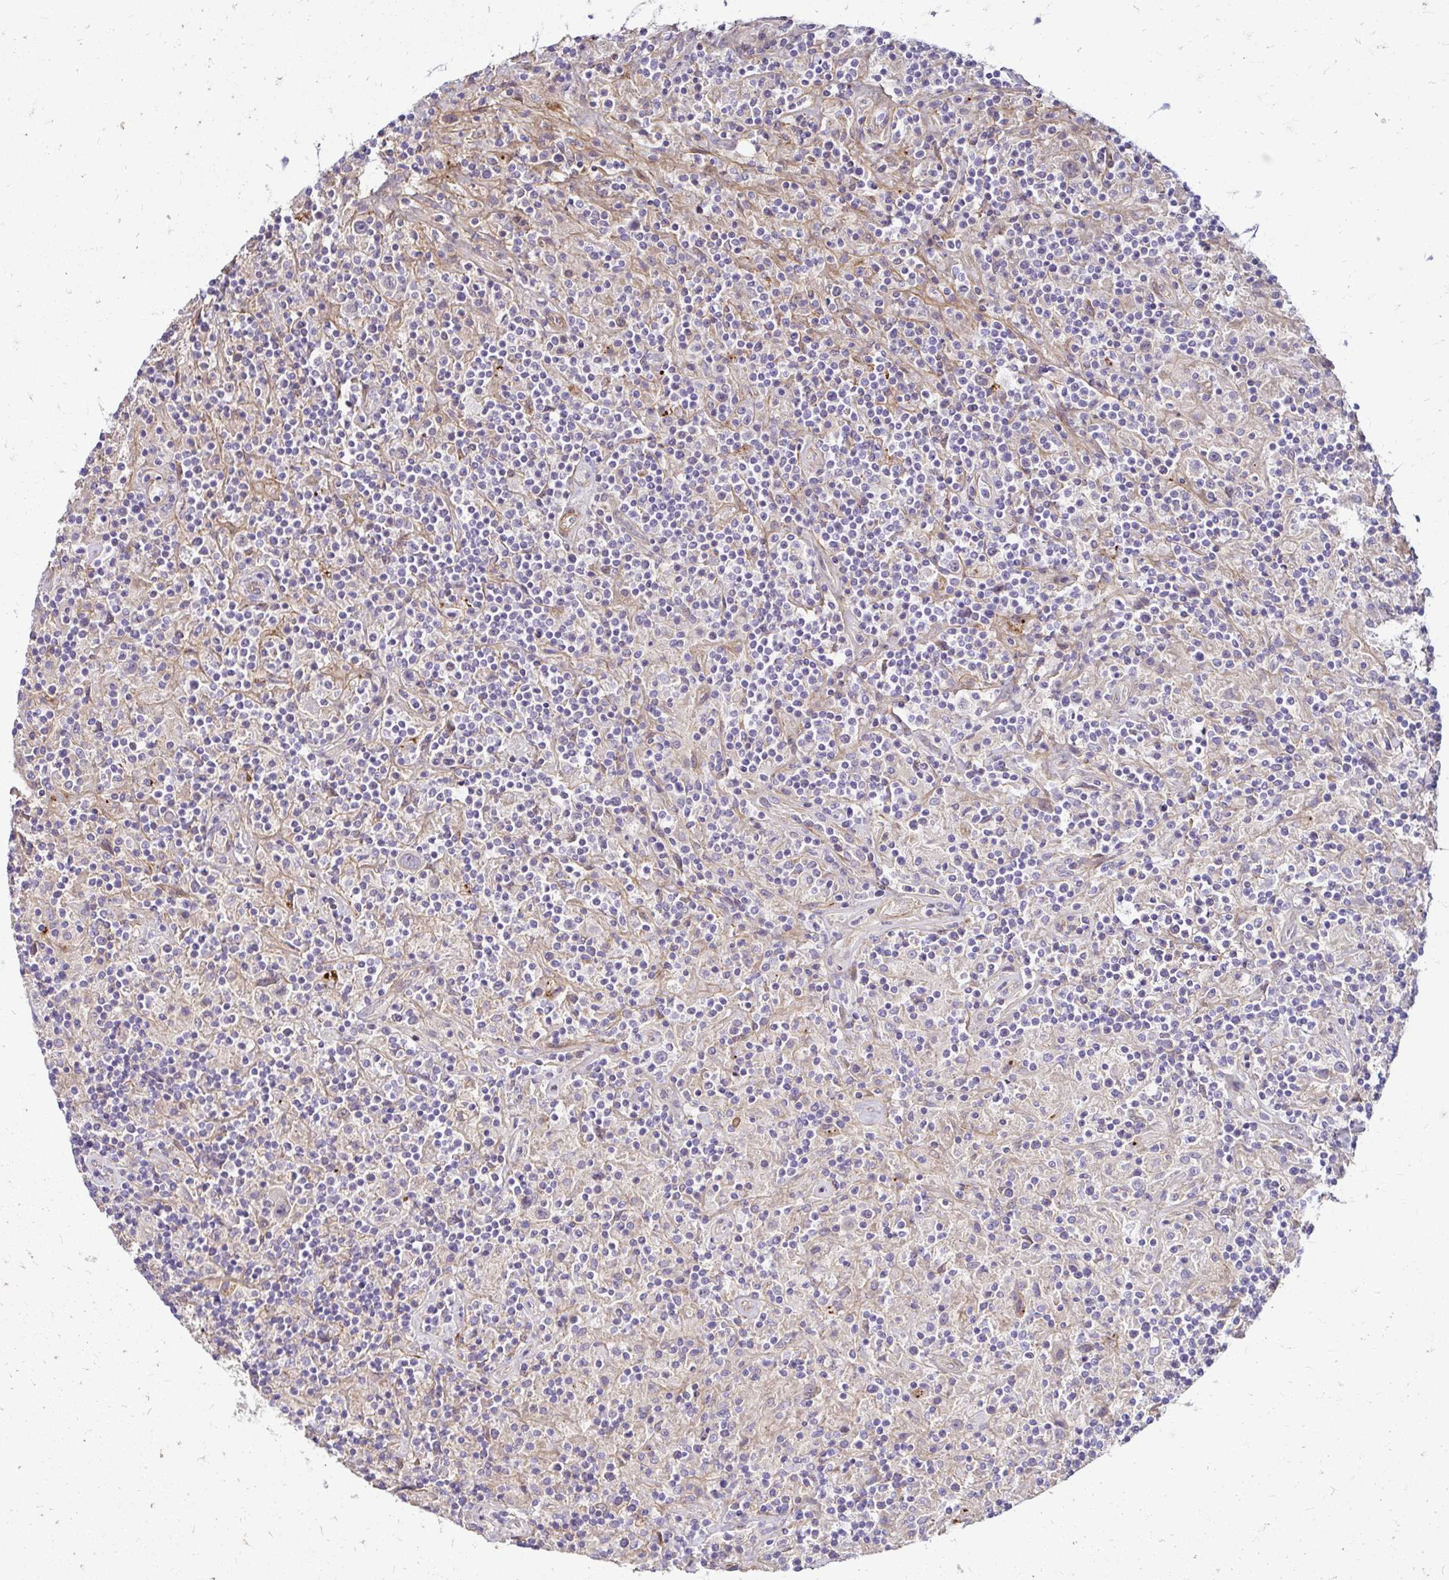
{"staining": {"intensity": "negative", "quantity": "none", "location": "none"}, "tissue": "lymphoma", "cell_type": "Tumor cells", "image_type": "cancer", "snomed": [{"axis": "morphology", "description": "Hodgkin's disease, NOS"}, {"axis": "topography", "description": "Lymph node"}], "caption": "A micrograph of human Hodgkin's disease is negative for staining in tumor cells. Nuclei are stained in blue.", "gene": "YAP1", "patient": {"sex": "male", "age": 70}}